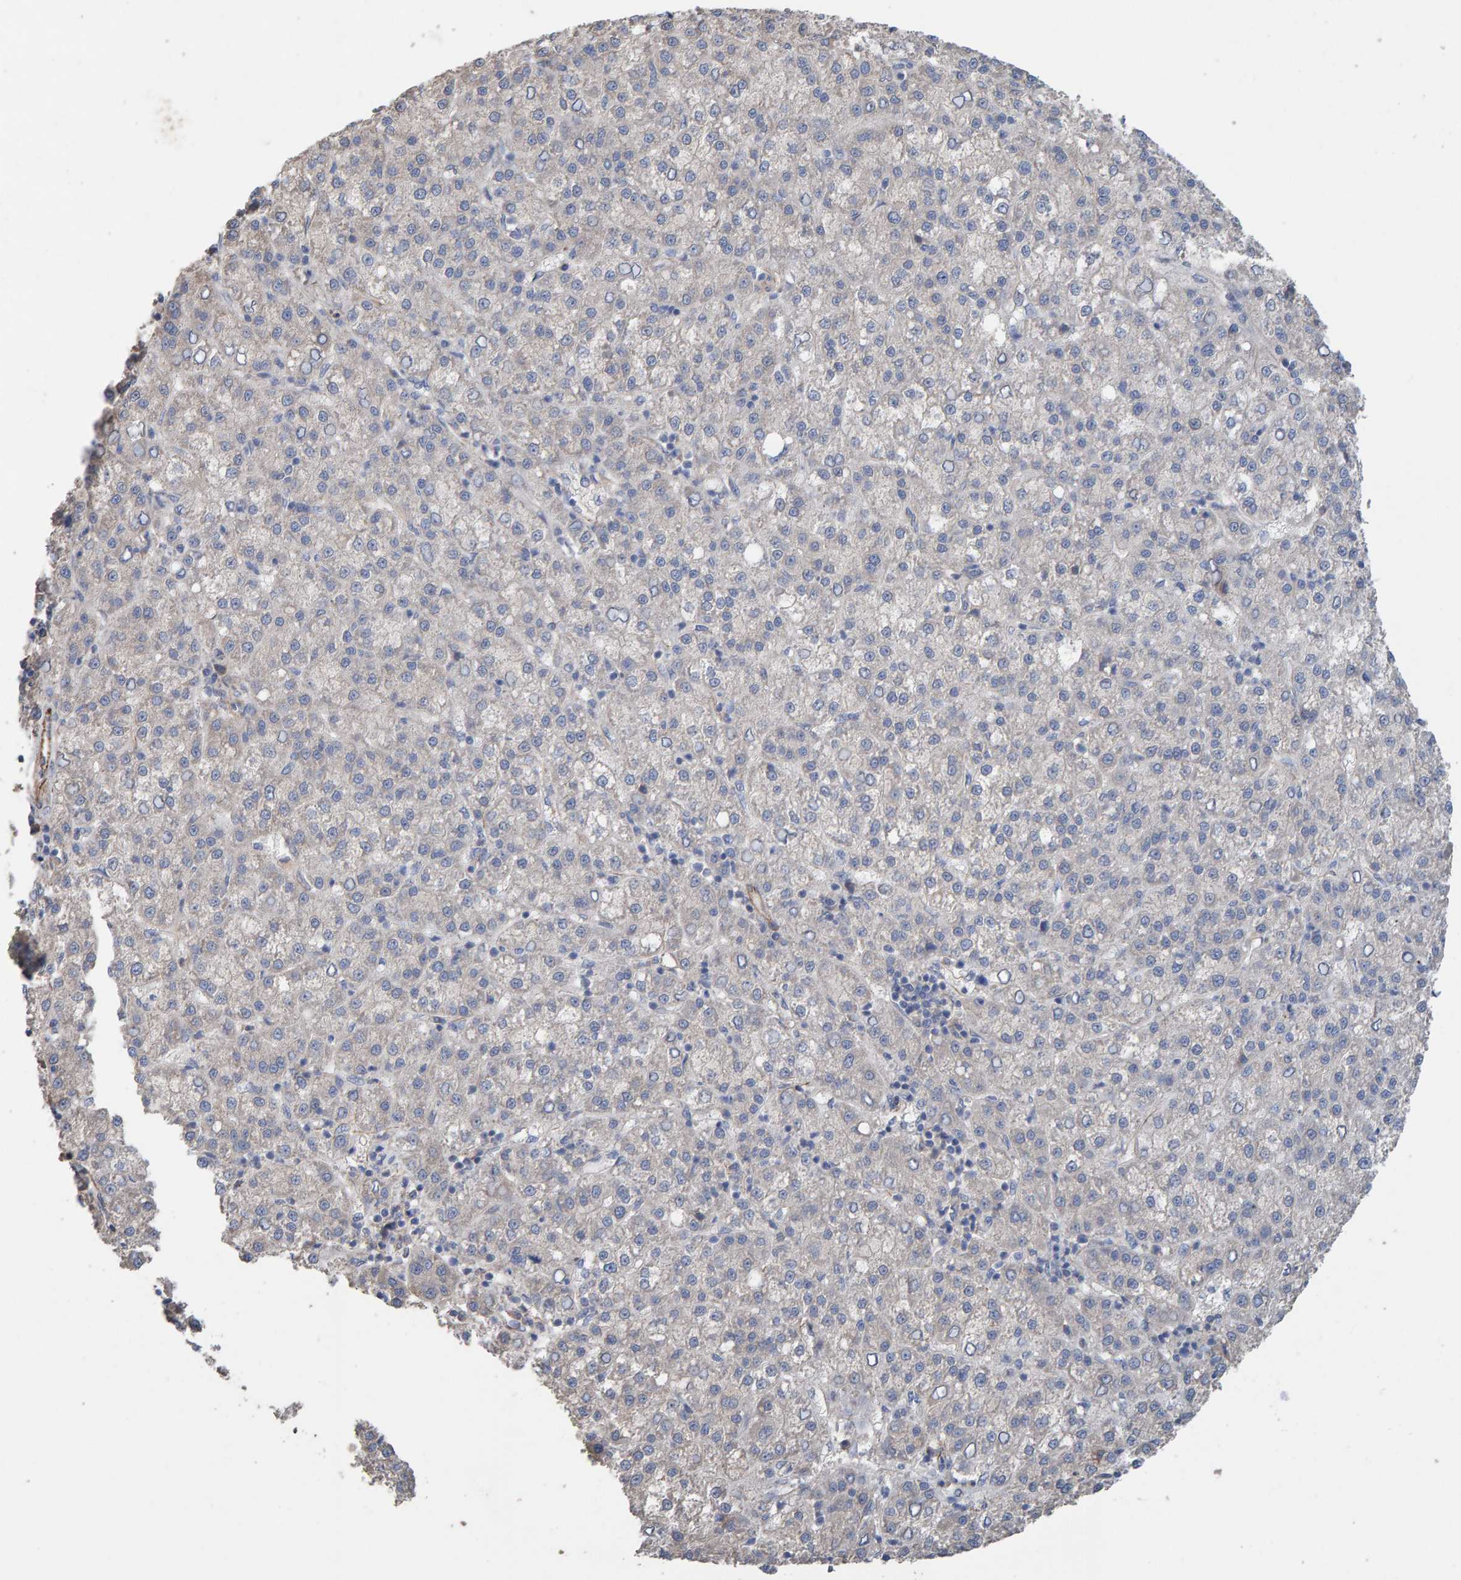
{"staining": {"intensity": "negative", "quantity": "none", "location": "none"}, "tissue": "liver cancer", "cell_type": "Tumor cells", "image_type": "cancer", "snomed": [{"axis": "morphology", "description": "Carcinoma, Hepatocellular, NOS"}, {"axis": "topography", "description": "Liver"}], "caption": "Tumor cells show no significant positivity in liver hepatocellular carcinoma.", "gene": "ZNF347", "patient": {"sex": "female", "age": 58}}